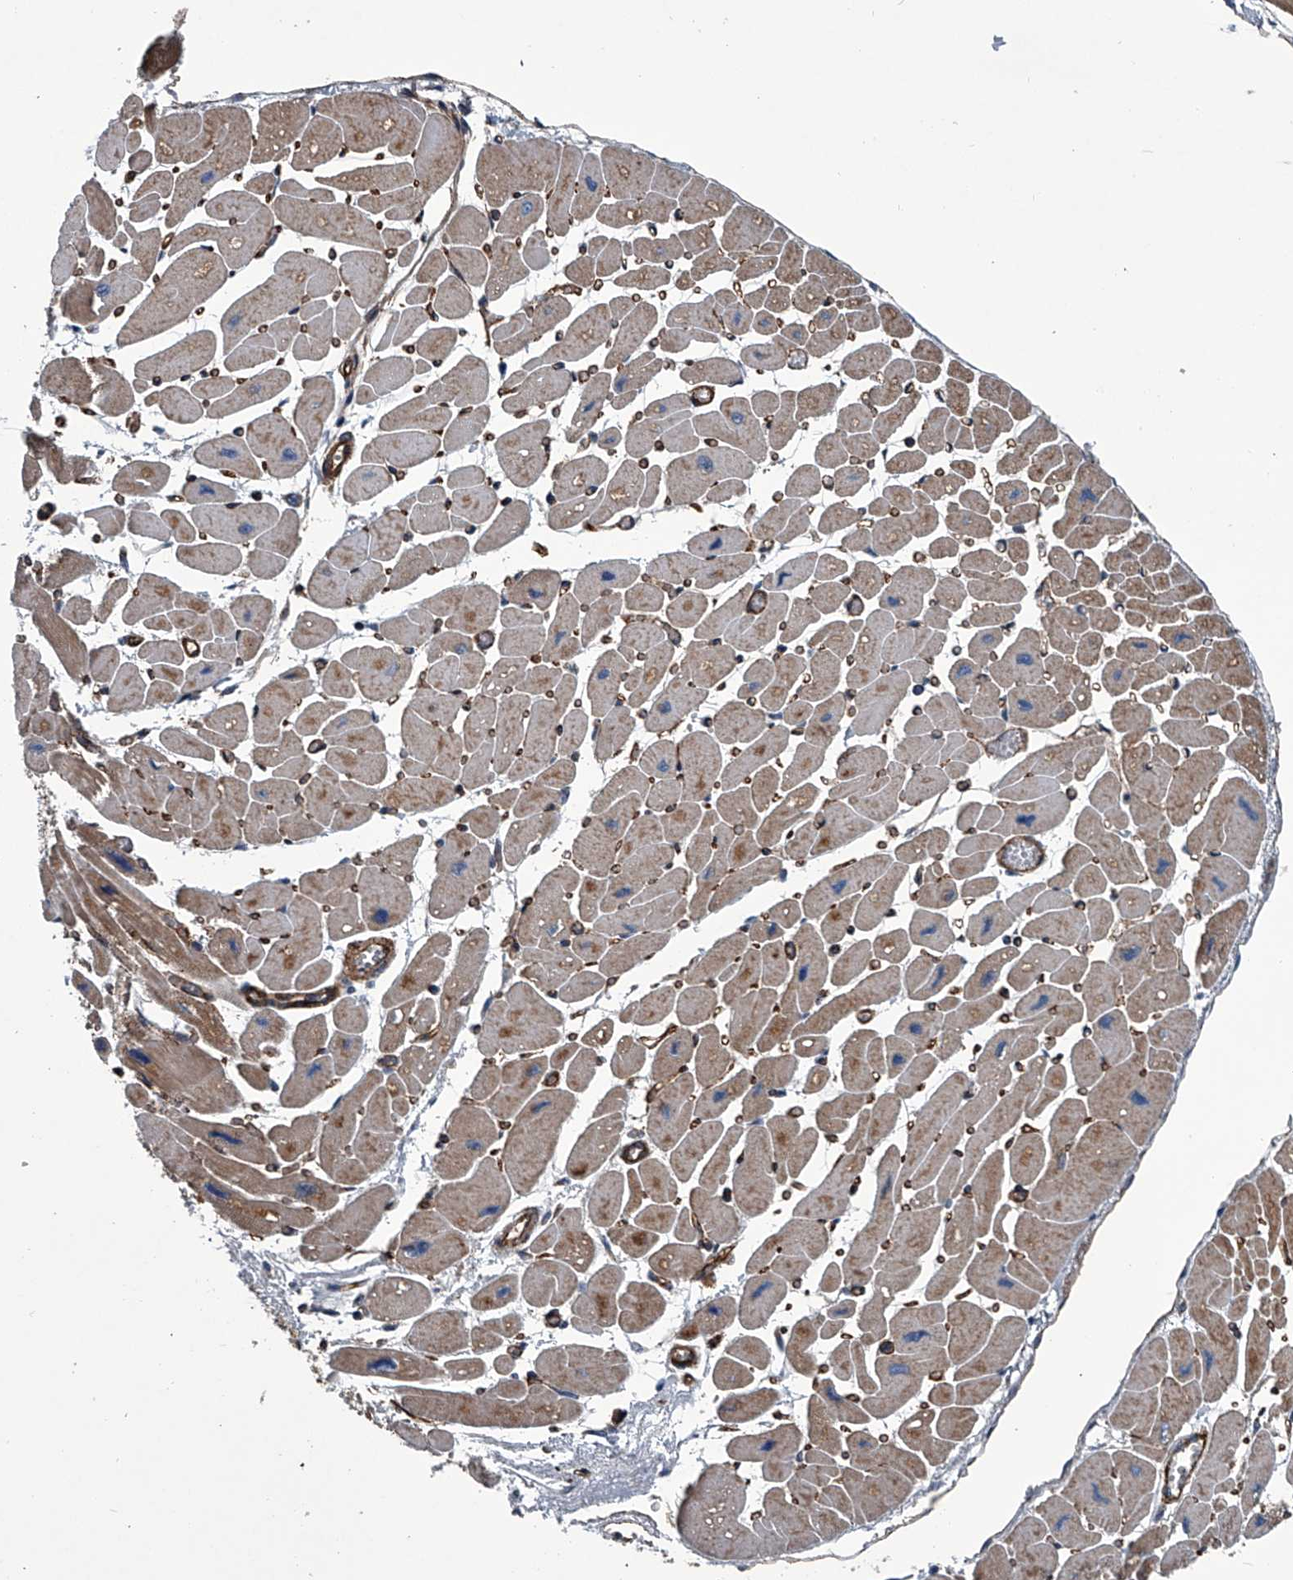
{"staining": {"intensity": "moderate", "quantity": ">75%", "location": "cytoplasmic/membranous"}, "tissue": "heart muscle", "cell_type": "Cardiomyocytes", "image_type": "normal", "snomed": [{"axis": "morphology", "description": "Normal tissue, NOS"}, {"axis": "topography", "description": "Heart"}], "caption": "IHC (DAB (3,3'-diaminobenzidine)) staining of unremarkable human heart muscle exhibits moderate cytoplasmic/membranous protein positivity in about >75% of cardiomyocytes.", "gene": "LDLRAD2", "patient": {"sex": "female", "age": 54}}